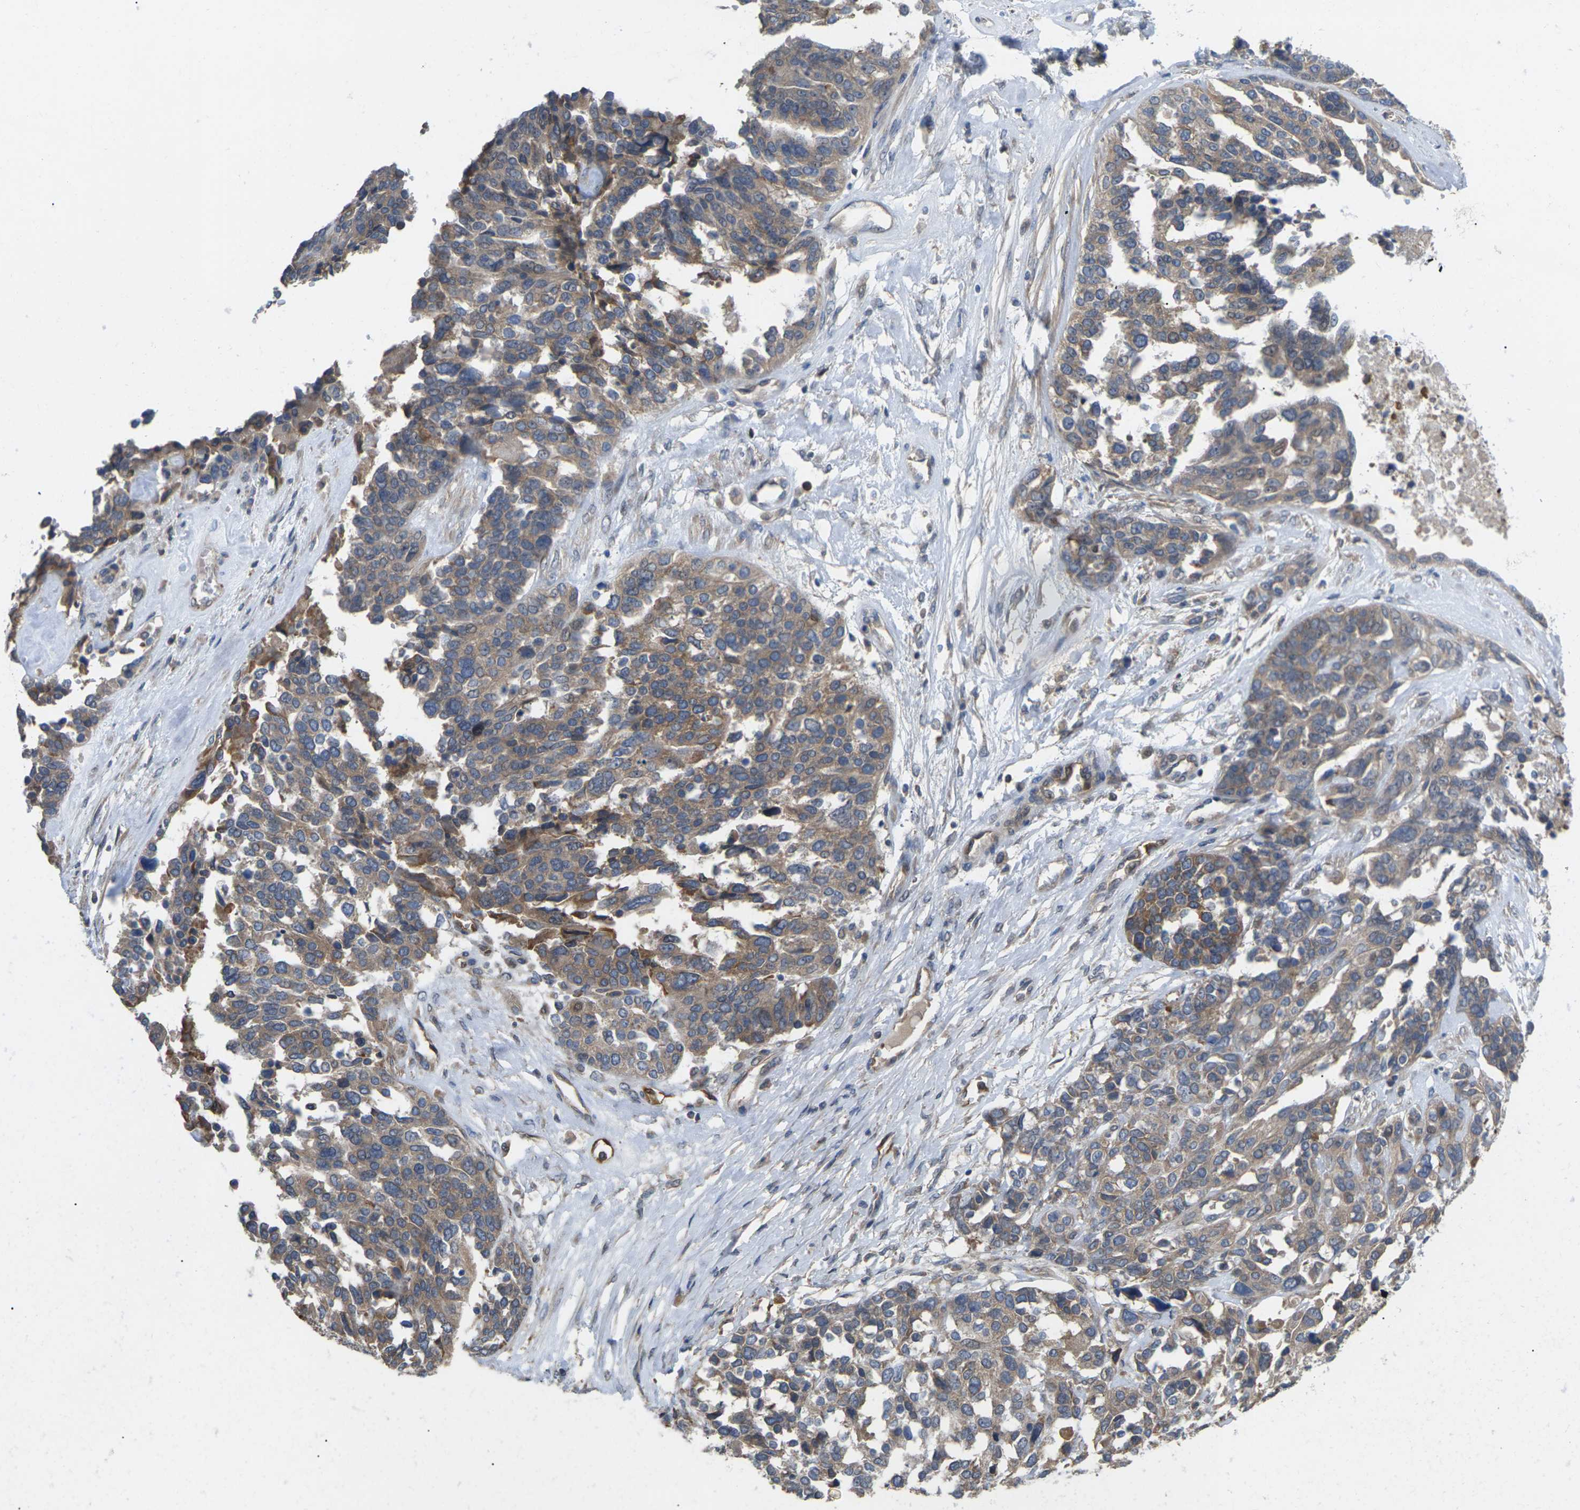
{"staining": {"intensity": "weak", "quantity": ">75%", "location": "cytoplasmic/membranous"}, "tissue": "ovarian cancer", "cell_type": "Tumor cells", "image_type": "cancer", "snomed": [{"axis": "morphology", "description": "Cystadenocarcinoma, serous, NOS"}, {"axis": "topography", "description": "Ovary"}], "caption": "Protein analysis of ovarian cancer tissue demonstrates weak cytoplasmic/membranous staining in about >75% of tumor cells. The staining was performed using DAB to visualize the protein expression in brown, while the nuclei were stained in blue with hematoxylin (Magnification: 20x).", "gene": "TIAM1", "patient": {"sex": "female", "age": 44}}